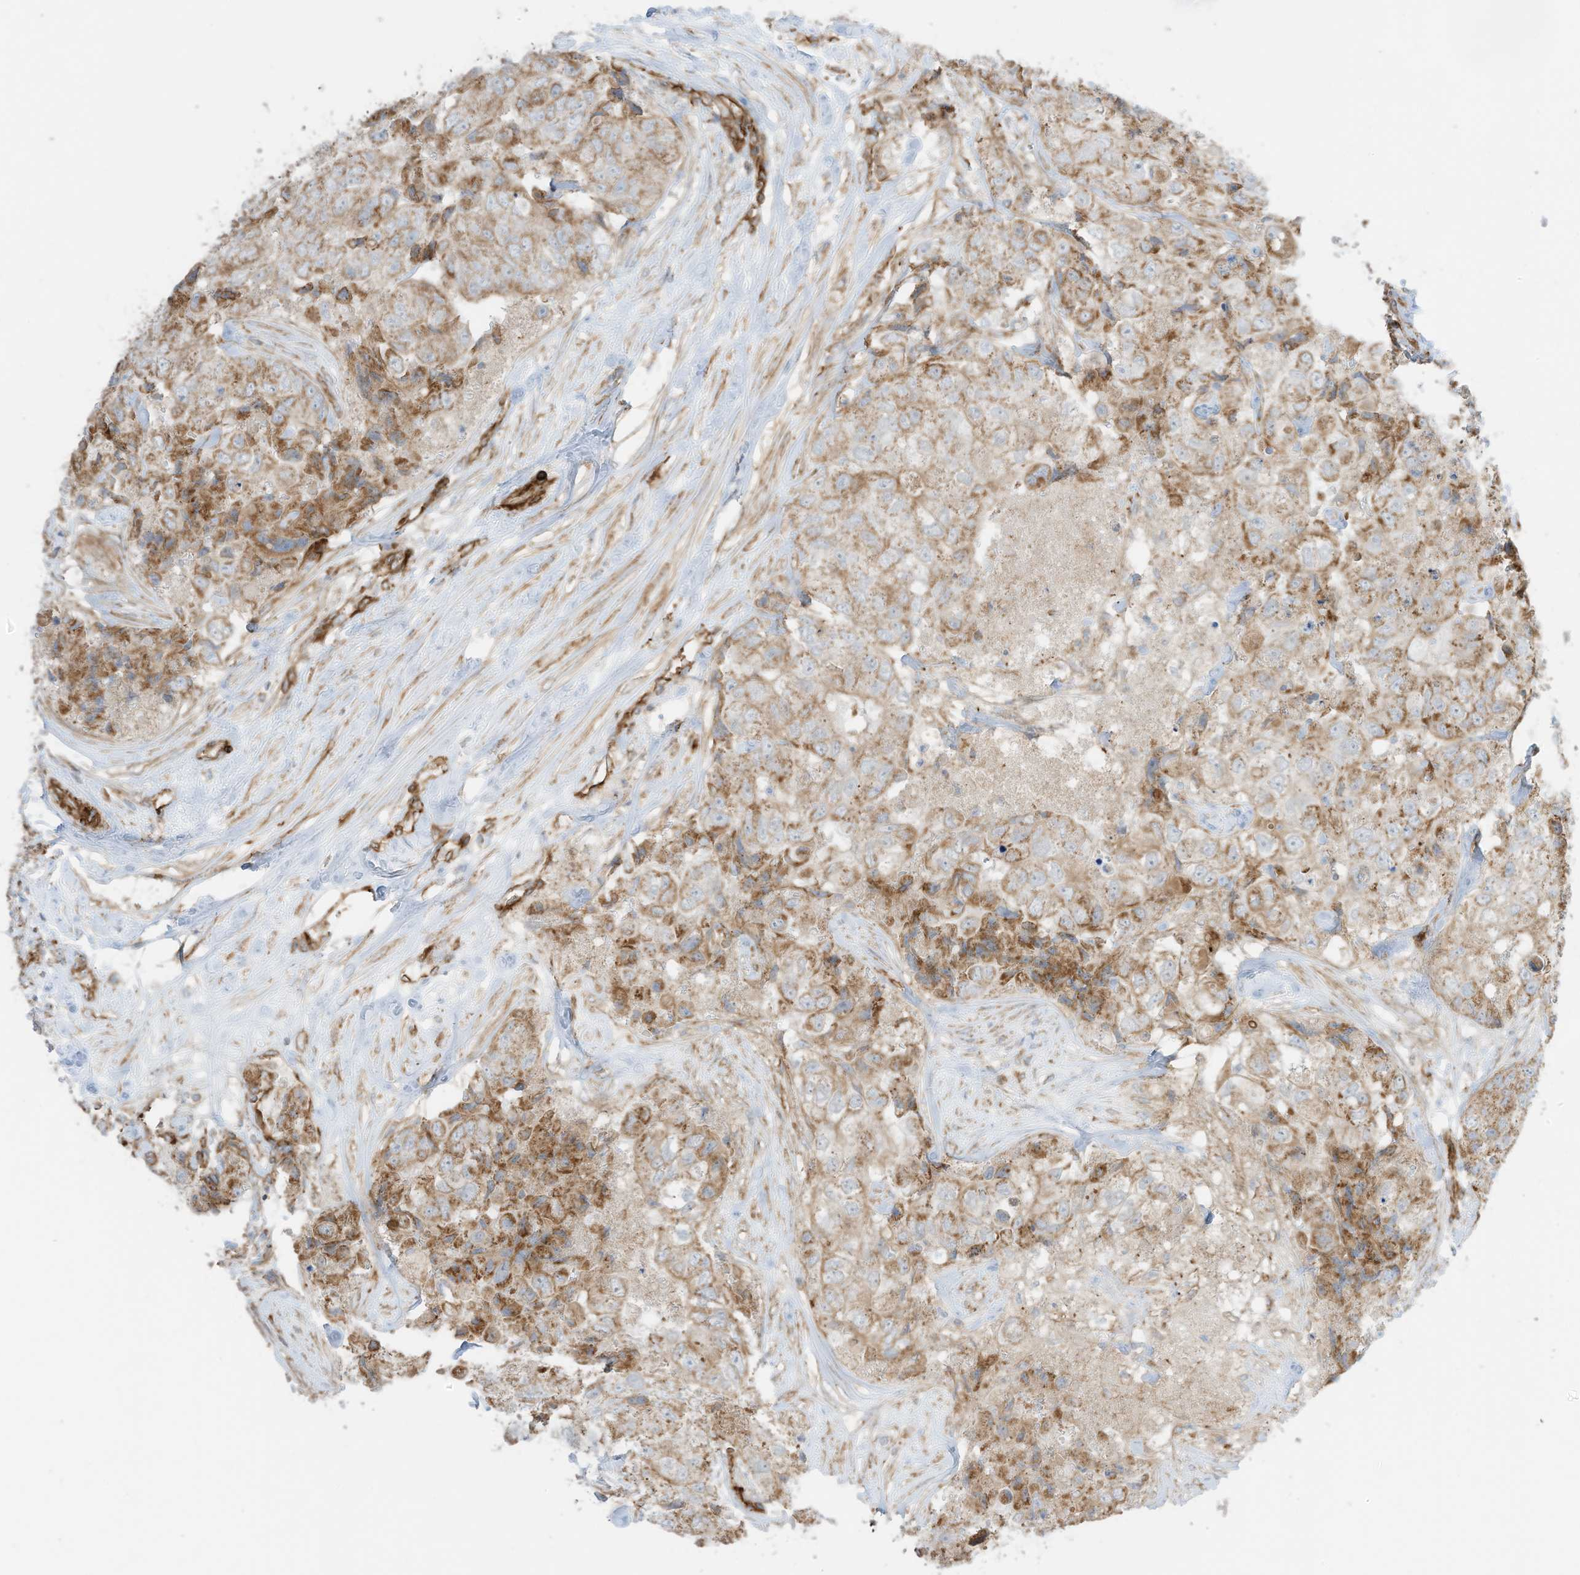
{"staining": {"intensity": "moderate", "quantity": "25%-75%", "location": "cytoplasmic/membranous"}, "tissue": "breast cancer", "cell_type": "Tumor cells", "image_type": "cancer", "snomed": [{"axis": "morphology", "description": "Duct carcinoma"}, {"axis": "topography", "description": "Breast"}], "caption": "Human breast cancer (infiltrating ductal carcinoma) stained for a protein (brown) displays moderate cytoplasmic/membranous positive expression in approximately 25%-75% of tumor cells.", "gene": "ABCB7", "patient": {"sex": "female", "age": 62}}